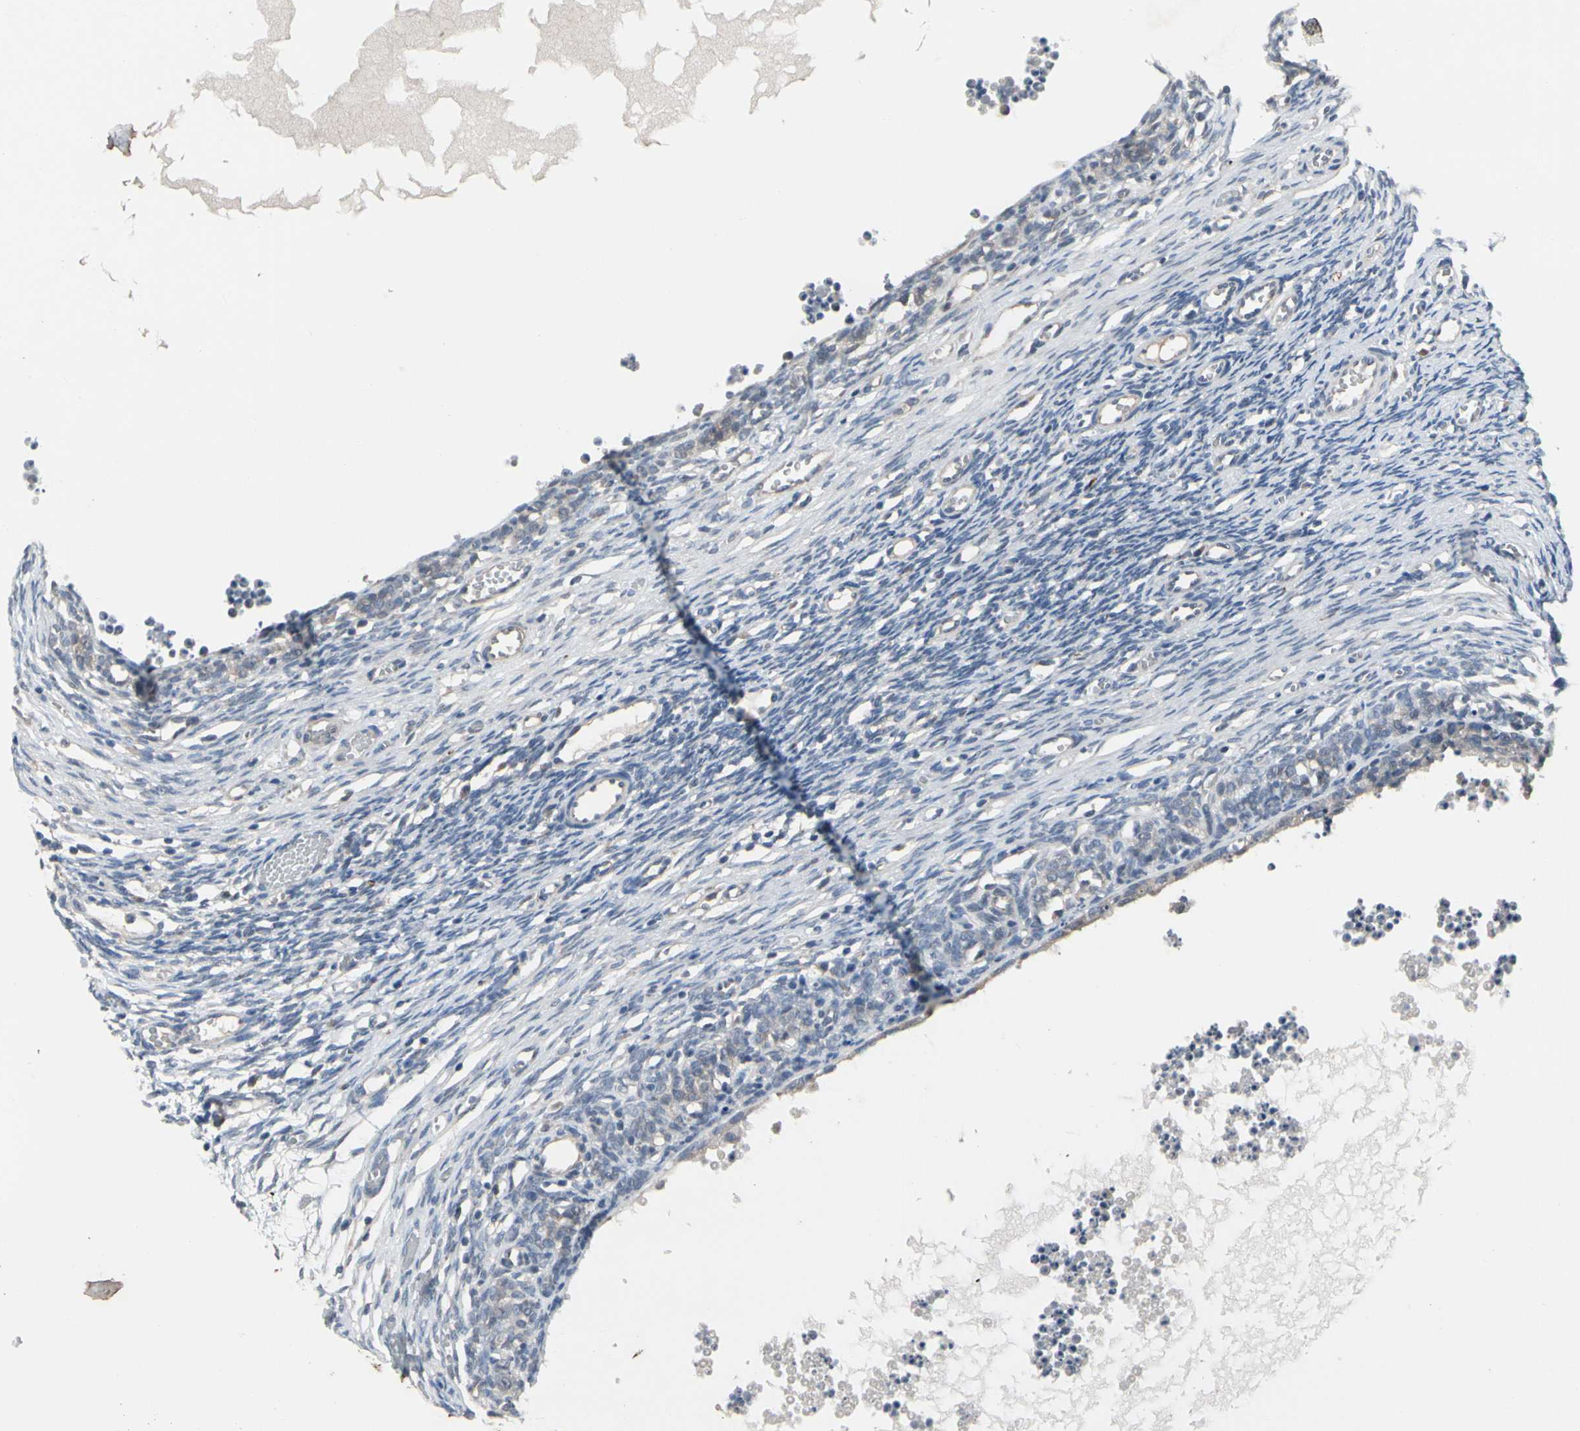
{"staining": {"intensity": "weak", "quantity": "<25%", "location": "cytoplasmic/membranous"}, "tissue": "ovary", "cell_type": "Ovarian stroma cells", "image_type": "normal", "snomed": [{"axis": "morphology", "description": "Normal tissue, NOS"}, {"axis": "topography", "description": "Ovary"}], "caption": "Ovarian stroma cells are negative for brown protein staining in unremarkable ovary. The staining was performed using DAB to visualize the protein expression in brown, while the nuclei were stained in blue with hematoxylin (Magnification: 20x).", "gene": "SV2A", "patient": {"sex": "female", "age": 35}}